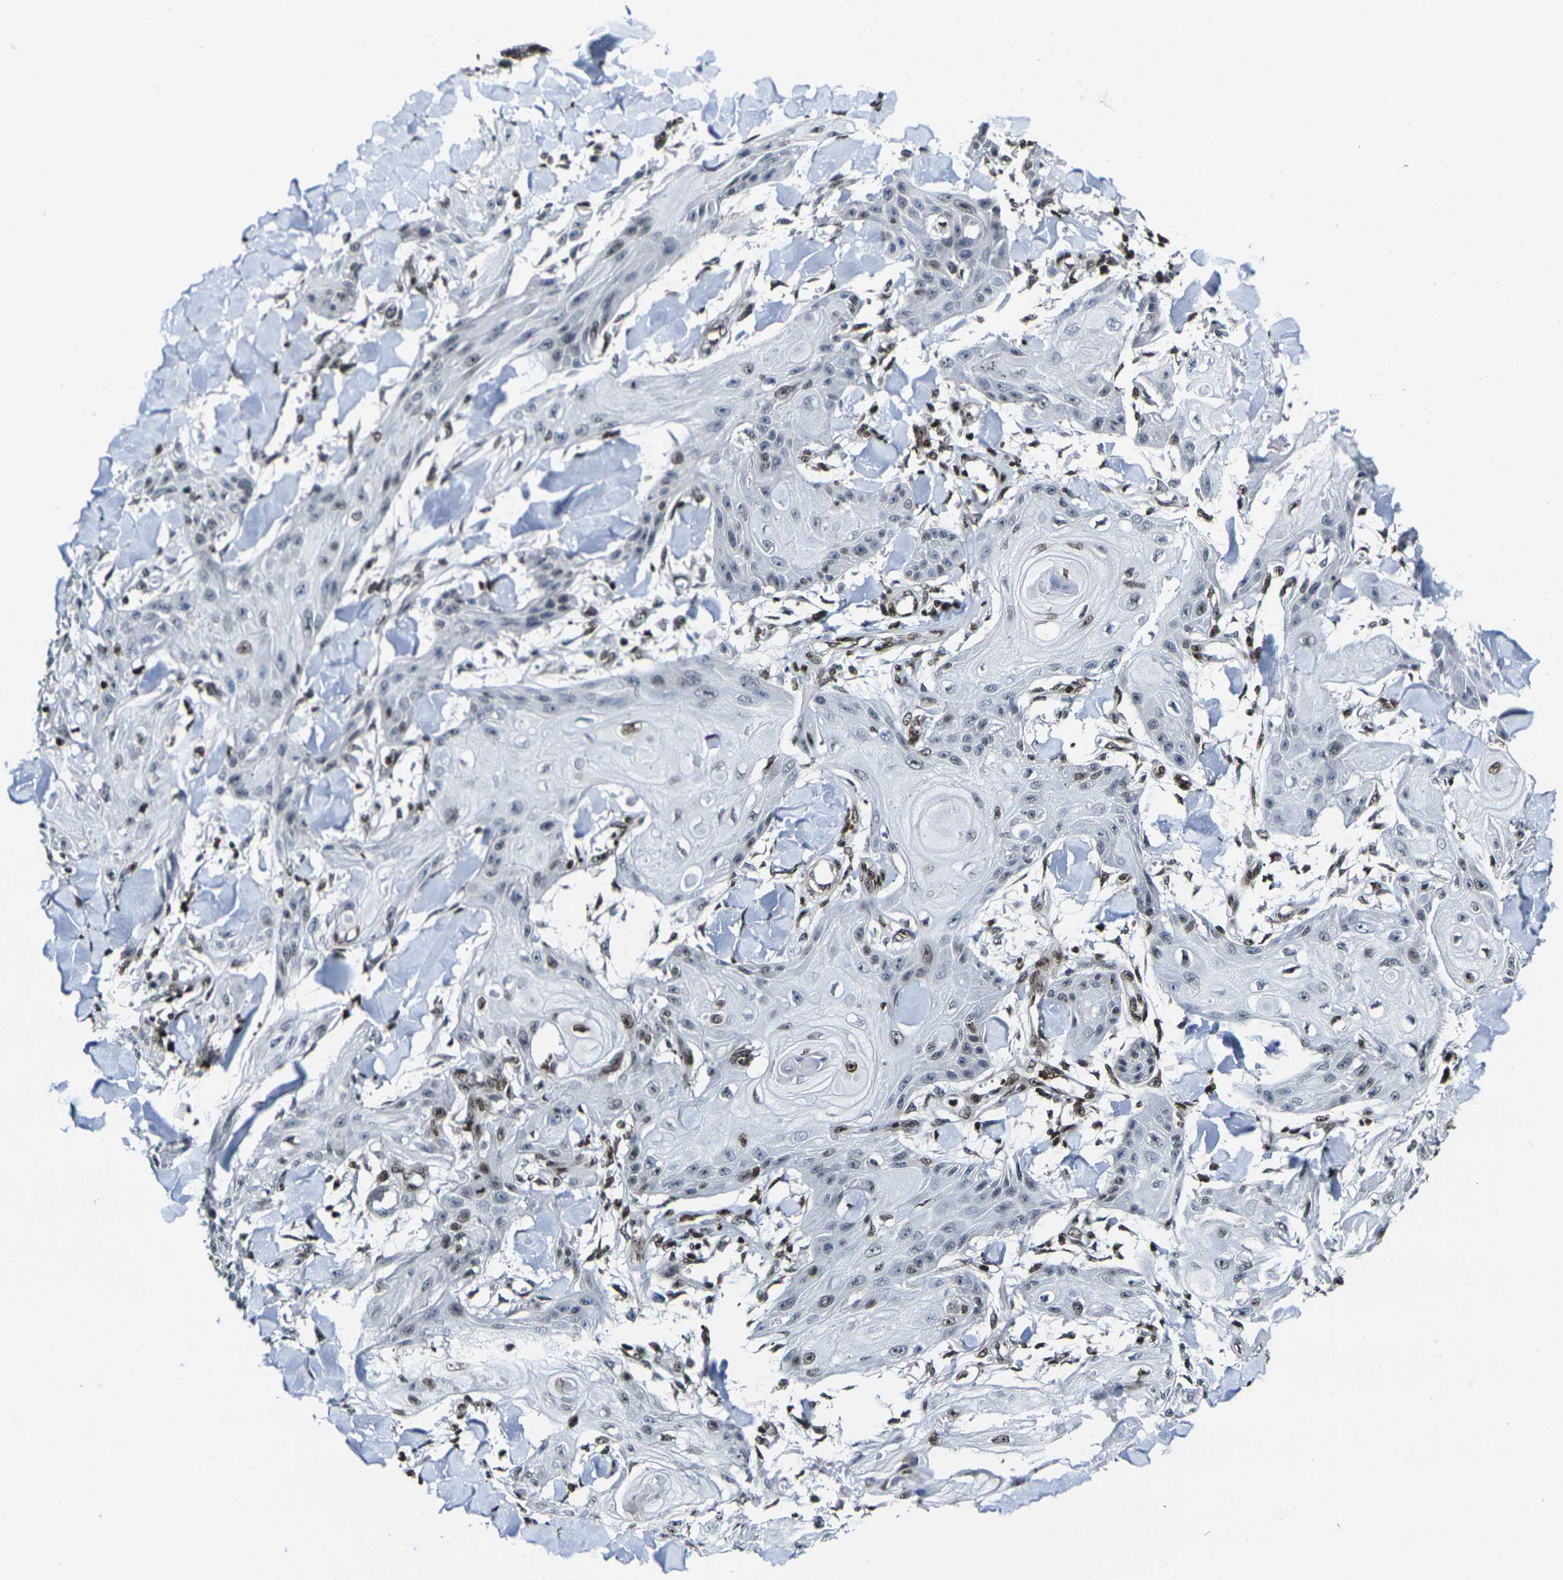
{"staining": {"intensity": "moderate", "quantity": "25%-75%", "location": "nuclear"}, "tissue": "skin cancer", "cell_type": "Tumor cells", "image_type": "cancer", "snomed": [{"axis": "morphology", "description": "Squamous cell carcinoma, NOS"}, {"axis": "topography", "description": "Skin"}], "caption": "Immunohistochemistry micrograph of neoplastic tissue: human skin squamous cell carcinoma stained using immunohistochemistry (IHC) demonstrates medium levels of moderate protein expression localized specifically in the nuclear of tumor cells, appearing as a nuclear brown color.", "gene": "H1-10", "patient": {"sex": "male", "age": 74}}